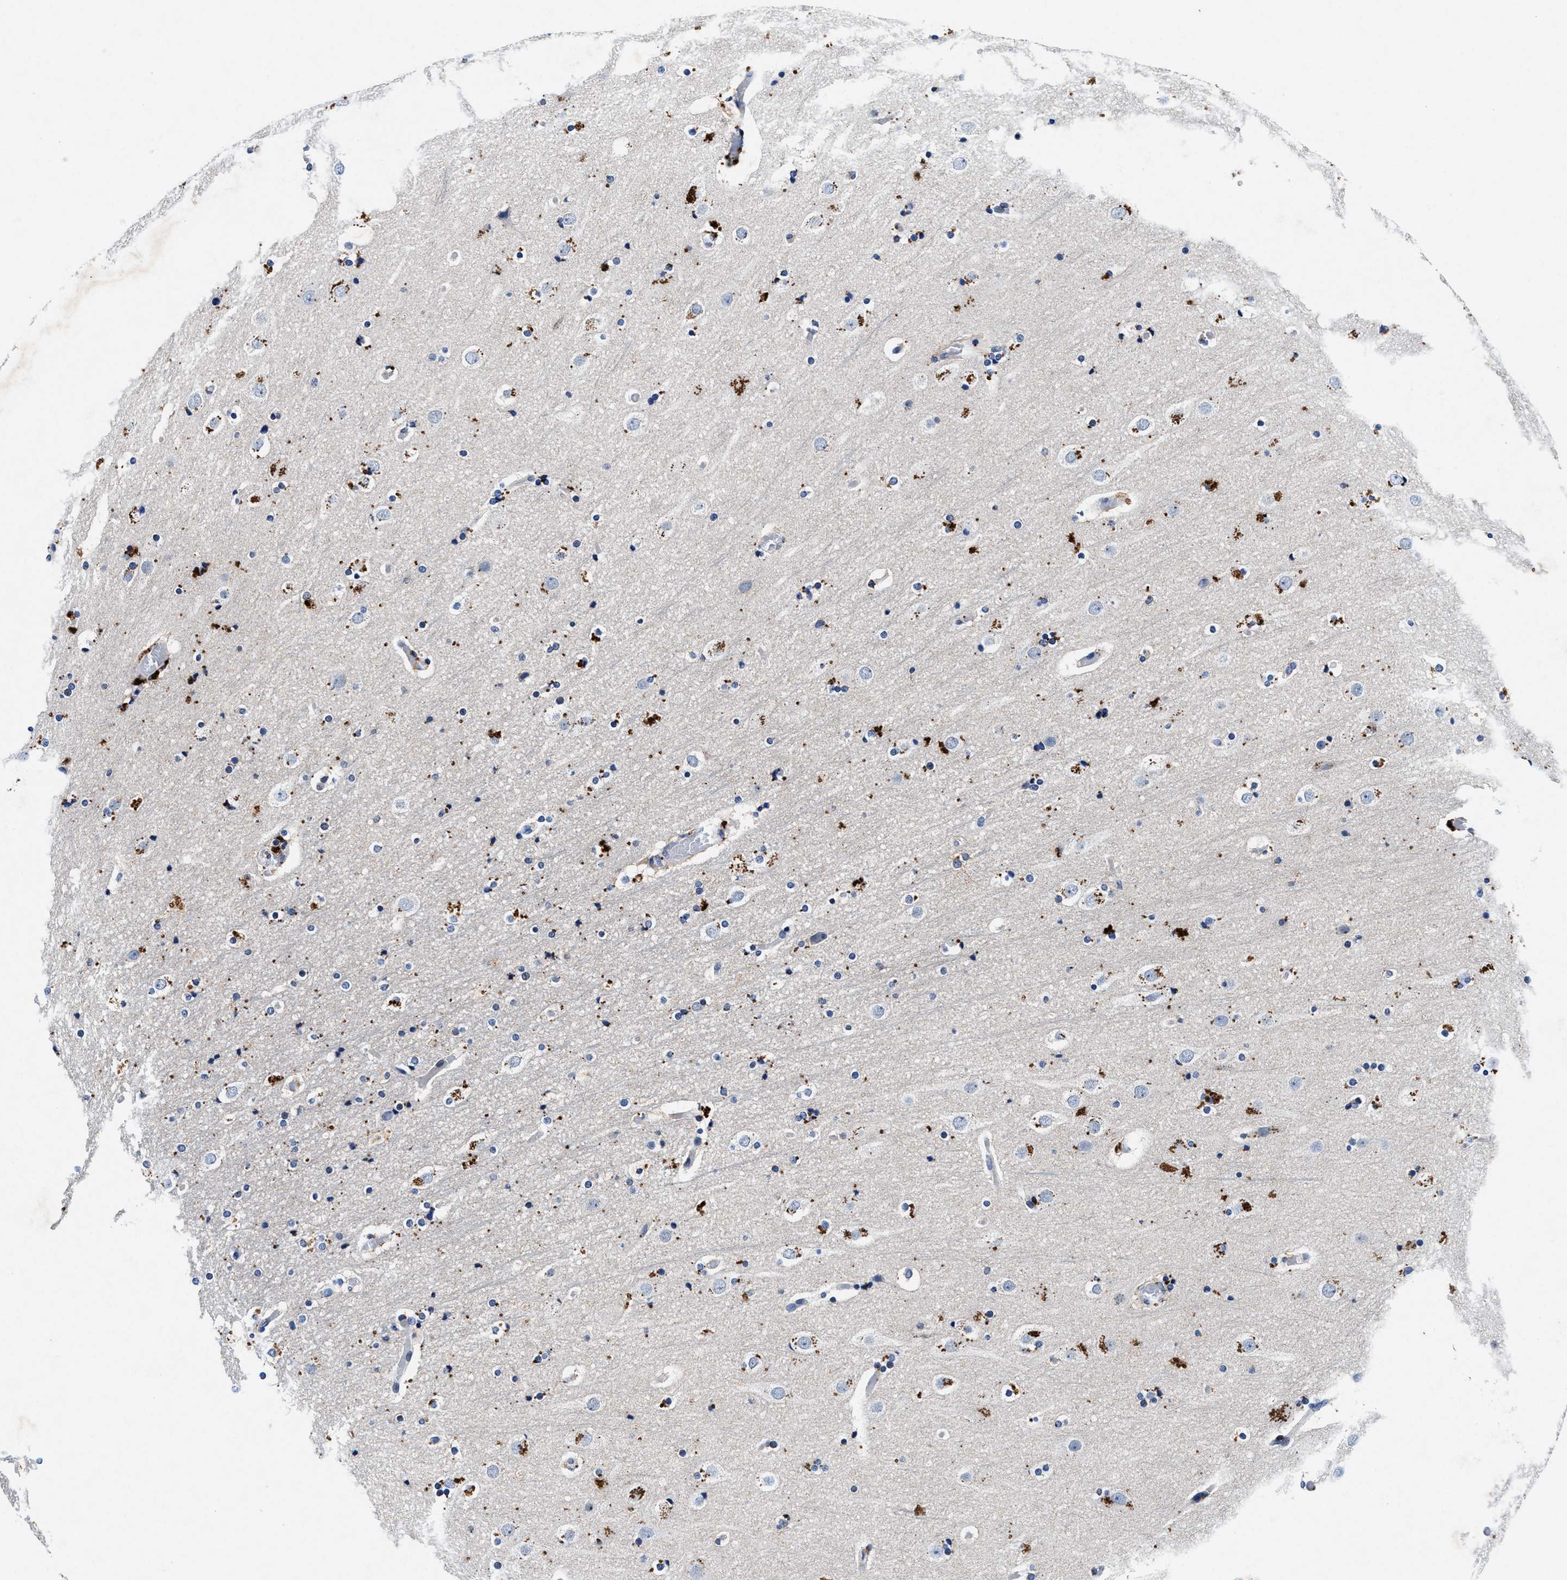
{"staining": {"intensity": "negative", "quantity": "none", "location": "none"}, "tissue": "cerebral cortex", "cell_type": "Endothelial cells", "image_type": "normal", "snomed": [{"axis": "morphology", "description": "Normal tissue, NOS"}, {"axis": "topography", "description": "Cerebral cortex"}], "caption": "Immunohistochemistry photomicrograph of benign cerebral cortex: cerebral cortex stained with DAB displays no significant protein staining in endothelial cells. (DAB immunohistochemistry (IHC), high magnification).", "gene": "SLC8A1", "patient": {"sex": "male", "age": 57}}